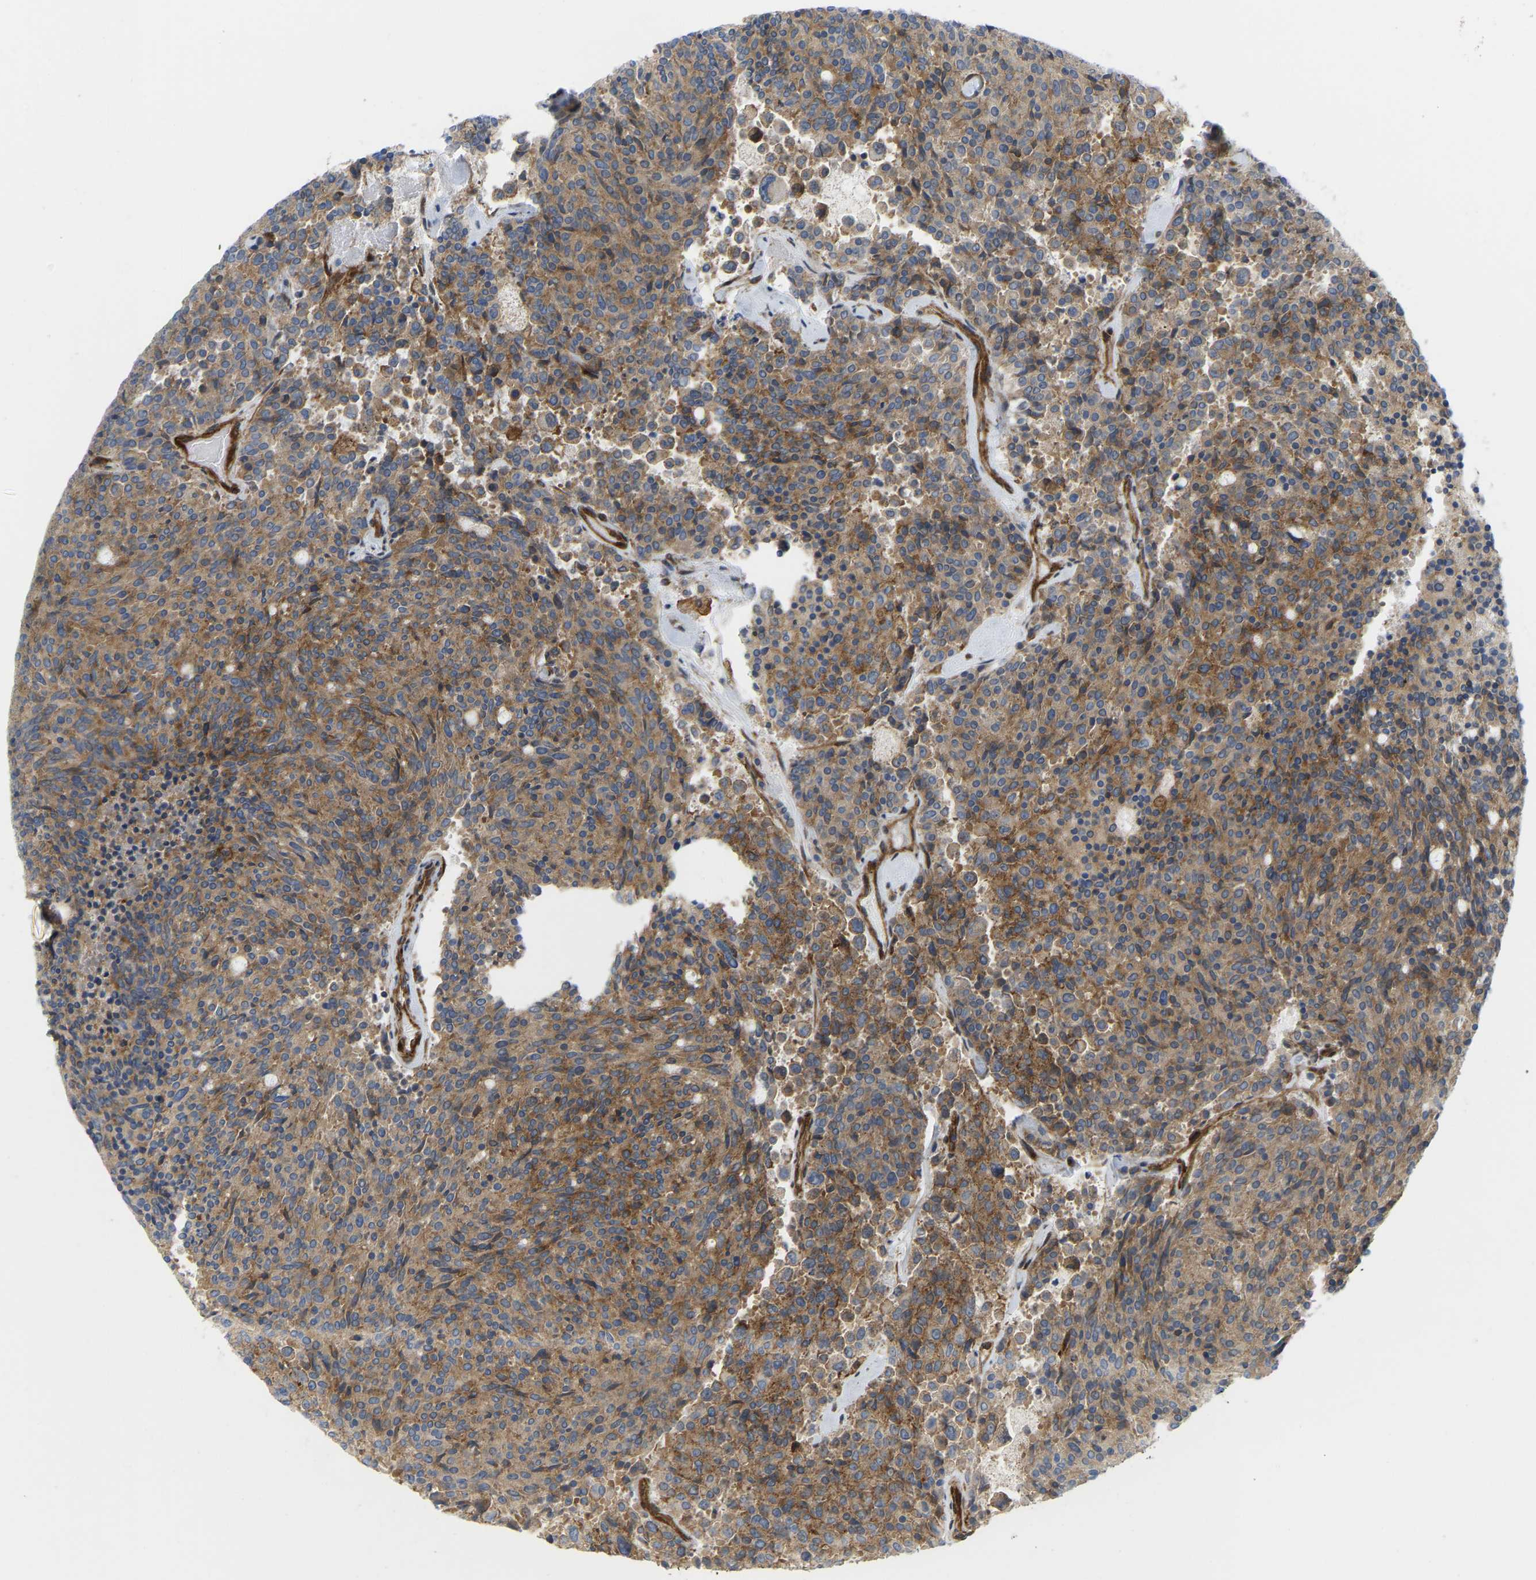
{"staining": {"intensity": "moderate", "quantity": ">75%", "location": "cytoplasmic/membranous"}, "tissue": "carcinoid", "cell_type": "Tumor cells", "image_type": "cancer", "snomed": [{"axis": "morphology", "description": "Carcinoid, malignant, NOS"}, {"axis": "topography", "description": "Pancreas"}], "caption": "A high-resolution histopathology image shows immunohistochemistry staining of carcinoid (malignant), which reveals moderate cytoplasmic/membranous staining in about >75% of tumor cells.", "gene": "PICALM", "patient": {"sex": "female", "age": 54}}